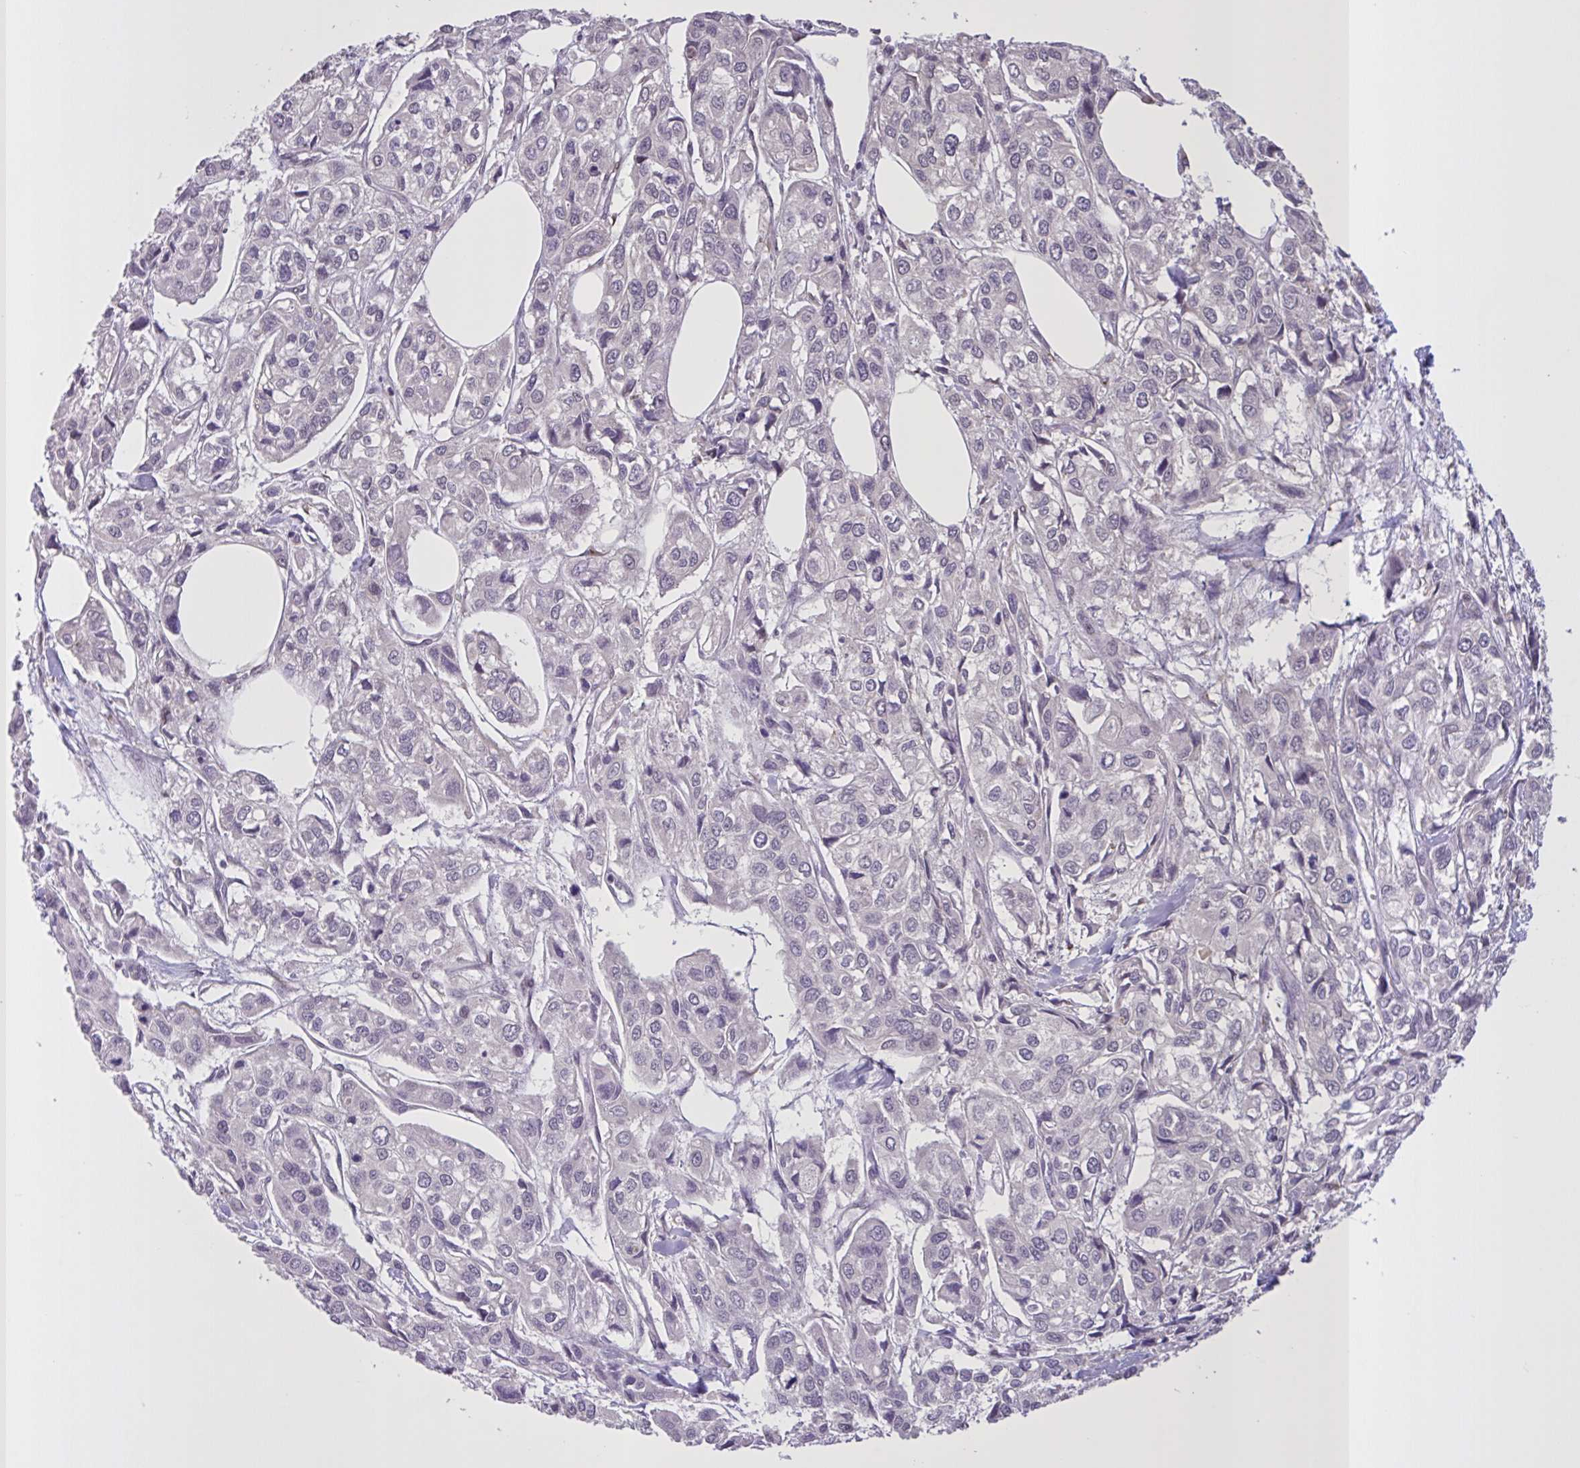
{"staining": {"intensity": "negative", "quantity": "none", "location": "none"}, "tissue": "urothelial cancer", "cell_type": "Tumor cells", "image_type": "cancer", "snomed": [{"axis": "morphology", "description": "Urothelial carcinoma, High grade"}, {"axis": "topography", "description": "Urinary bladder"}], "caption": "Photomicrograph shows no significant protein positivity in tumor cells of high-grade urothelial carcinoma. Brightfield microscopy of immunohistochemistry stained with DAB (brown) and hematoxylin (blue), captured at high magnification.", "gene": "MRGPRX2", "patient": {"sex": "male", "age": 67}}